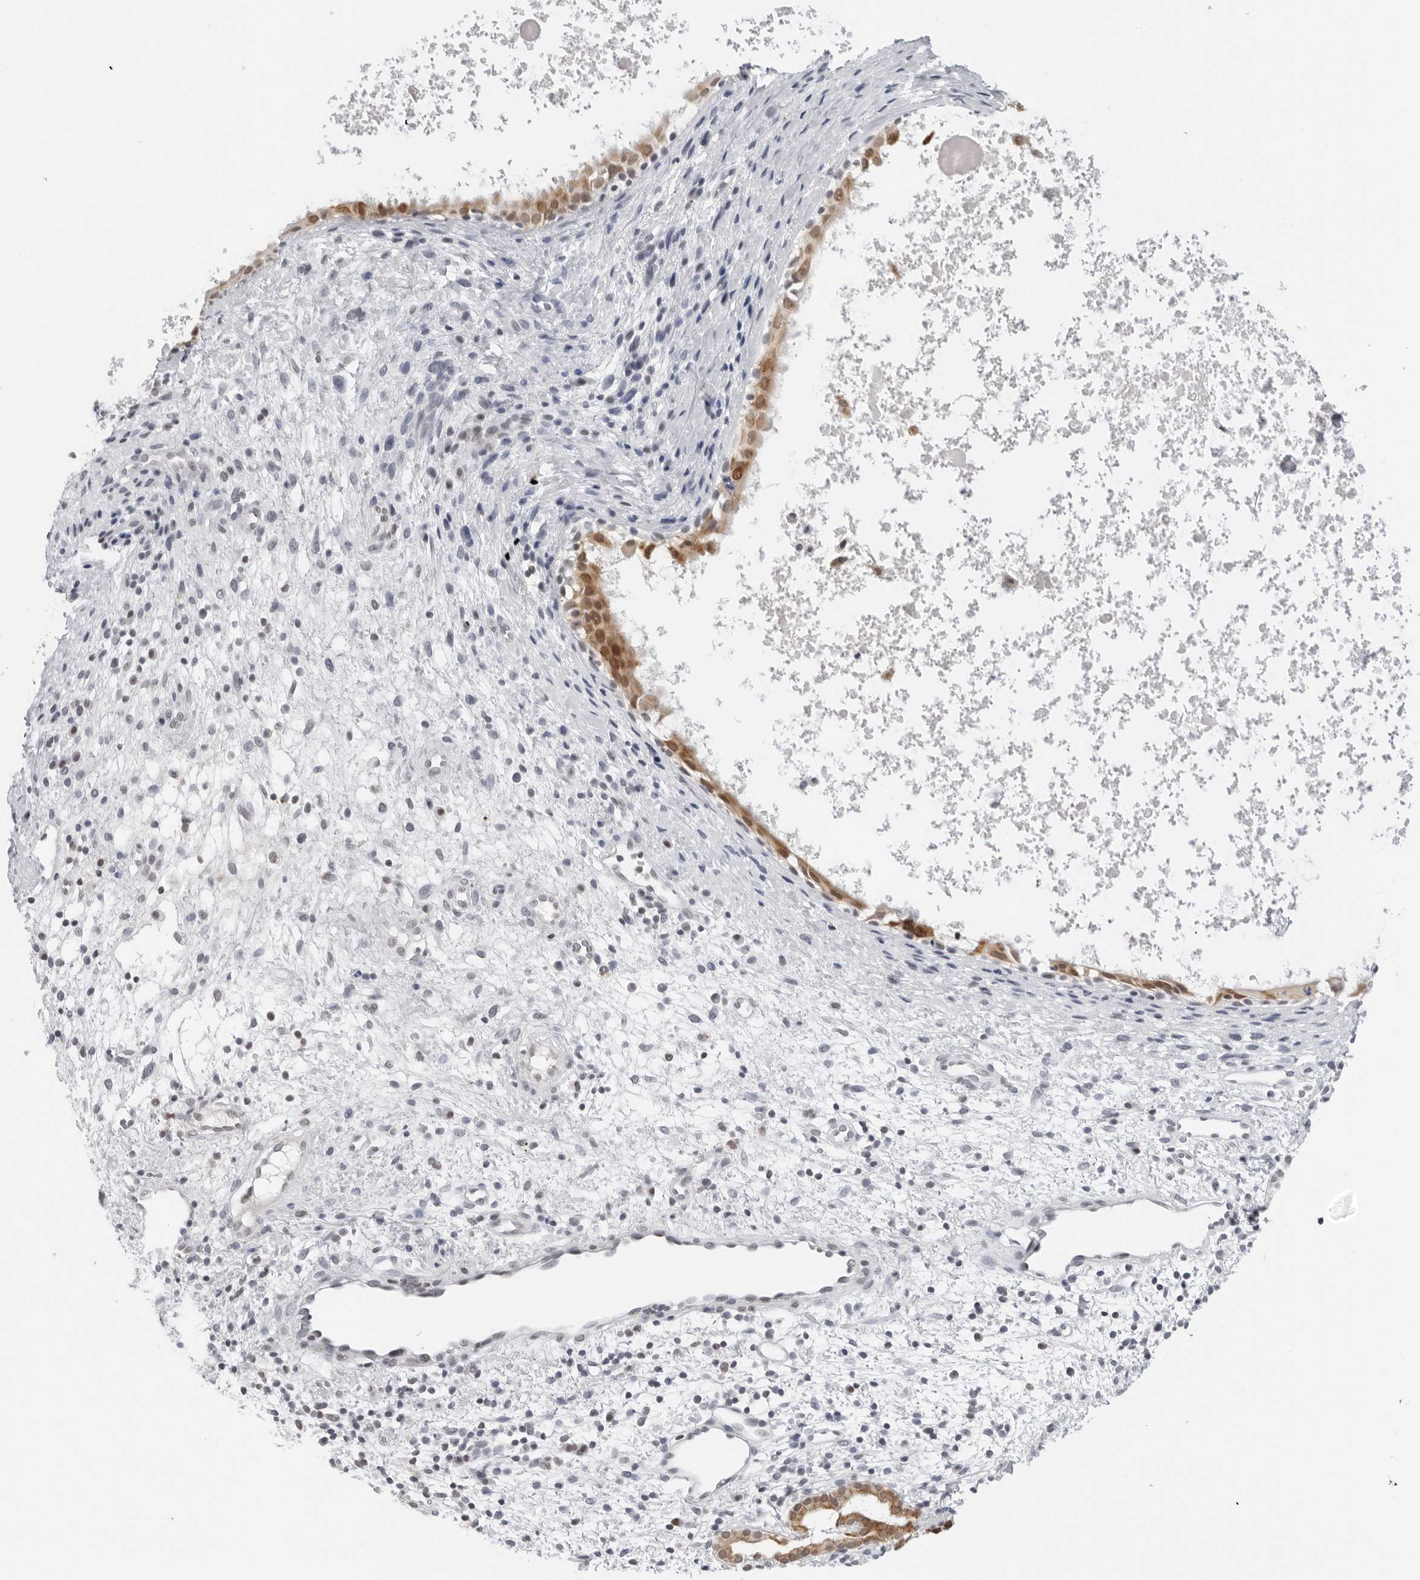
{"staining": {"intensity": "moderate", "quantity": ">75%", "location": "nuclear"}, "tissue": "nasopharynx", "cell_type": "Respiratory epithelial cells", "image_type": "normal", "snomed": [{"axis": "morphology", "description": "Normal tissue, NOS"}, {"axis": "topography", "description": "Nasopharynx"}], "caption": "A medium amount of moderate nuclear positivity is appreciated in about >75% of respiratory epithelial cells in normal nasopharynx.", "gene": "FLG2", "patient": {"sex": "male", "age": 22}}